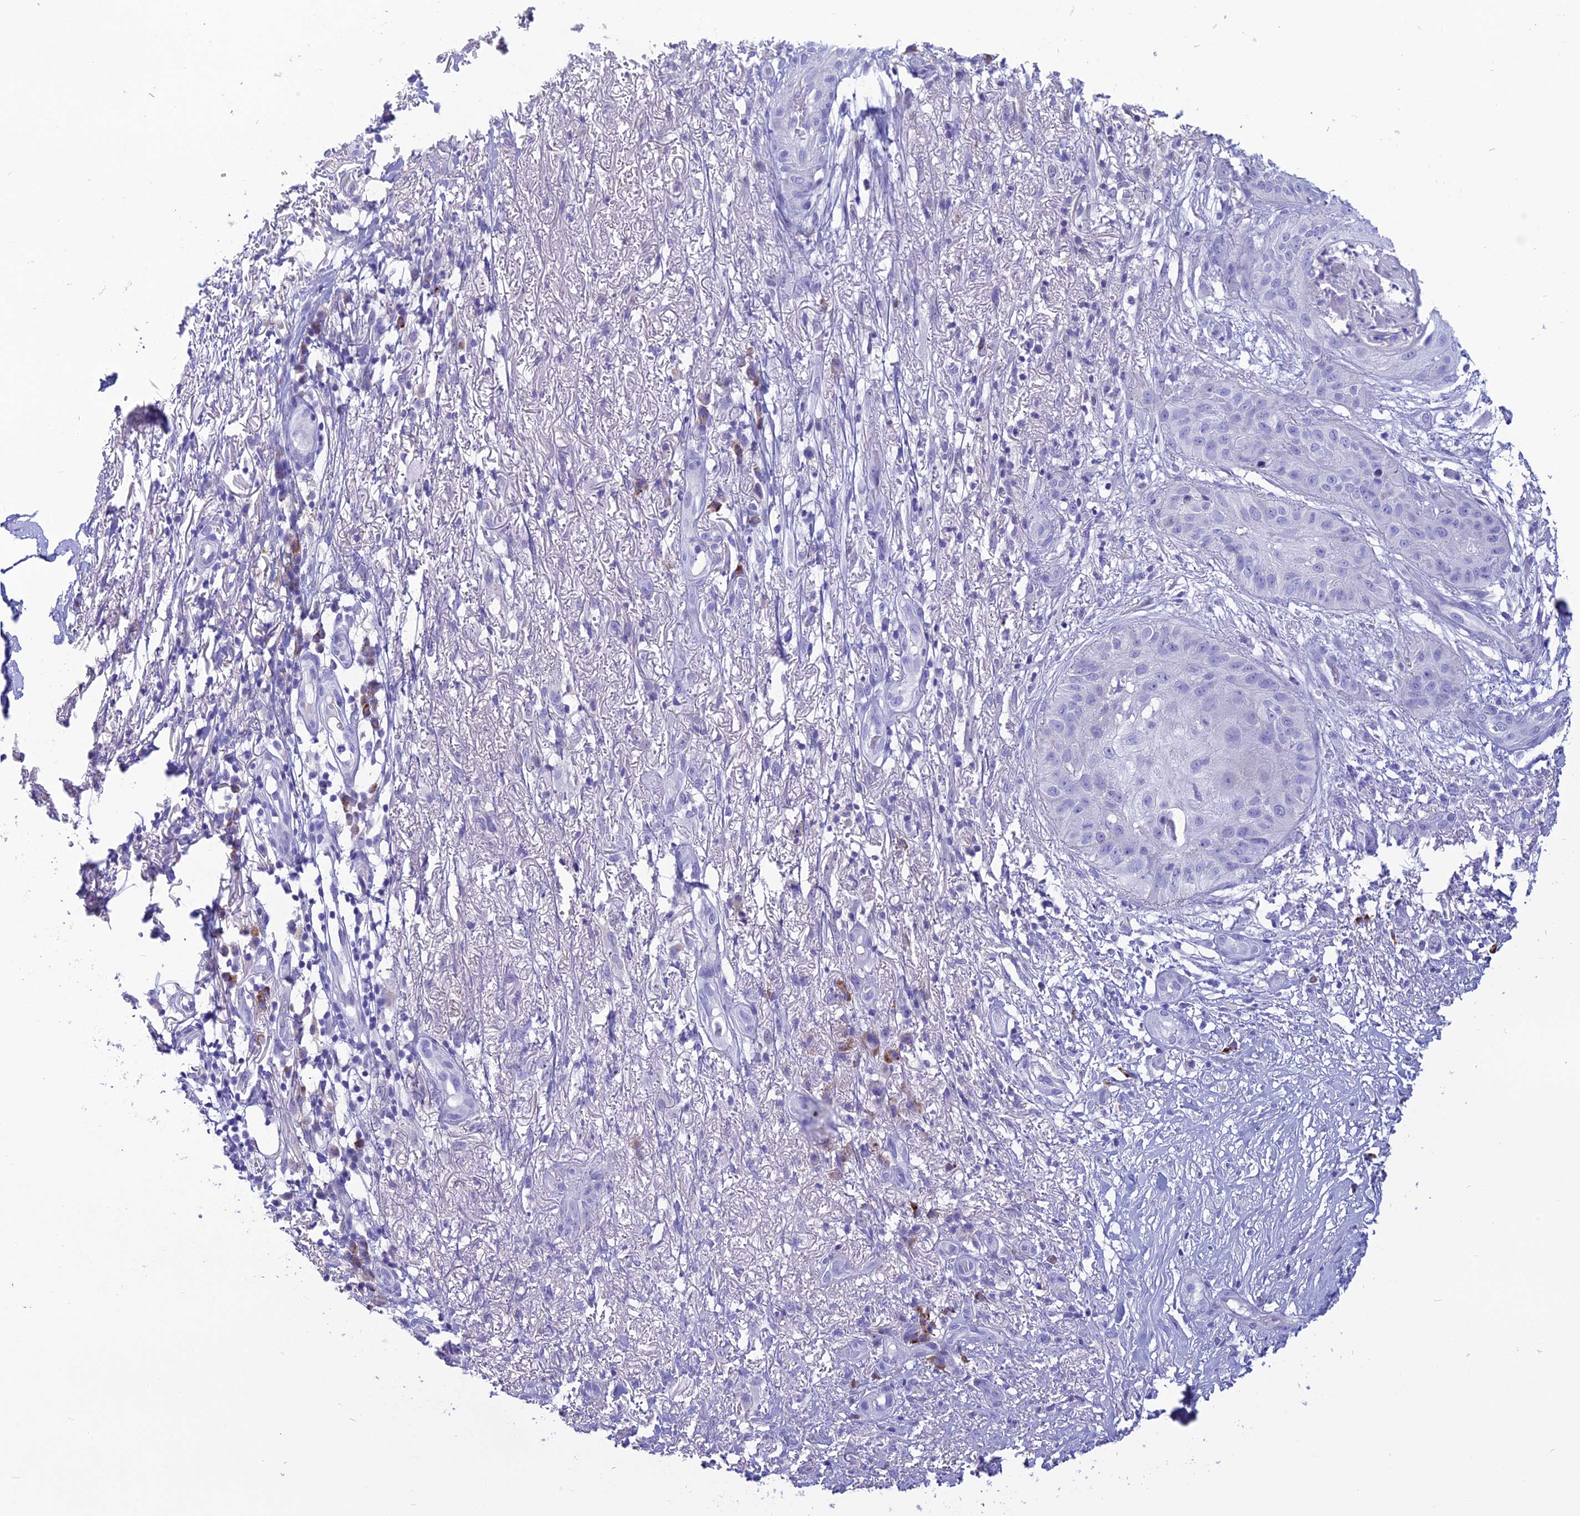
{"staining": {"intensity": "negative", "quantity": "none", "location": "none"}, "tissue": "skin cancer", "cell_type": "Tumor cells", "image_type": "cancer", "snomed": [{"axis": "morphology", "description": "Squamous cell carcinoma, NOS"}, {"axis": "topography", "description": "Skin"}], "caption": "Skin cancer stained for a protein using immunohistochemistry reveals no expression tumor cells.", "gene": "CRB2", "patient": {"sex": "male", "age": 70}}